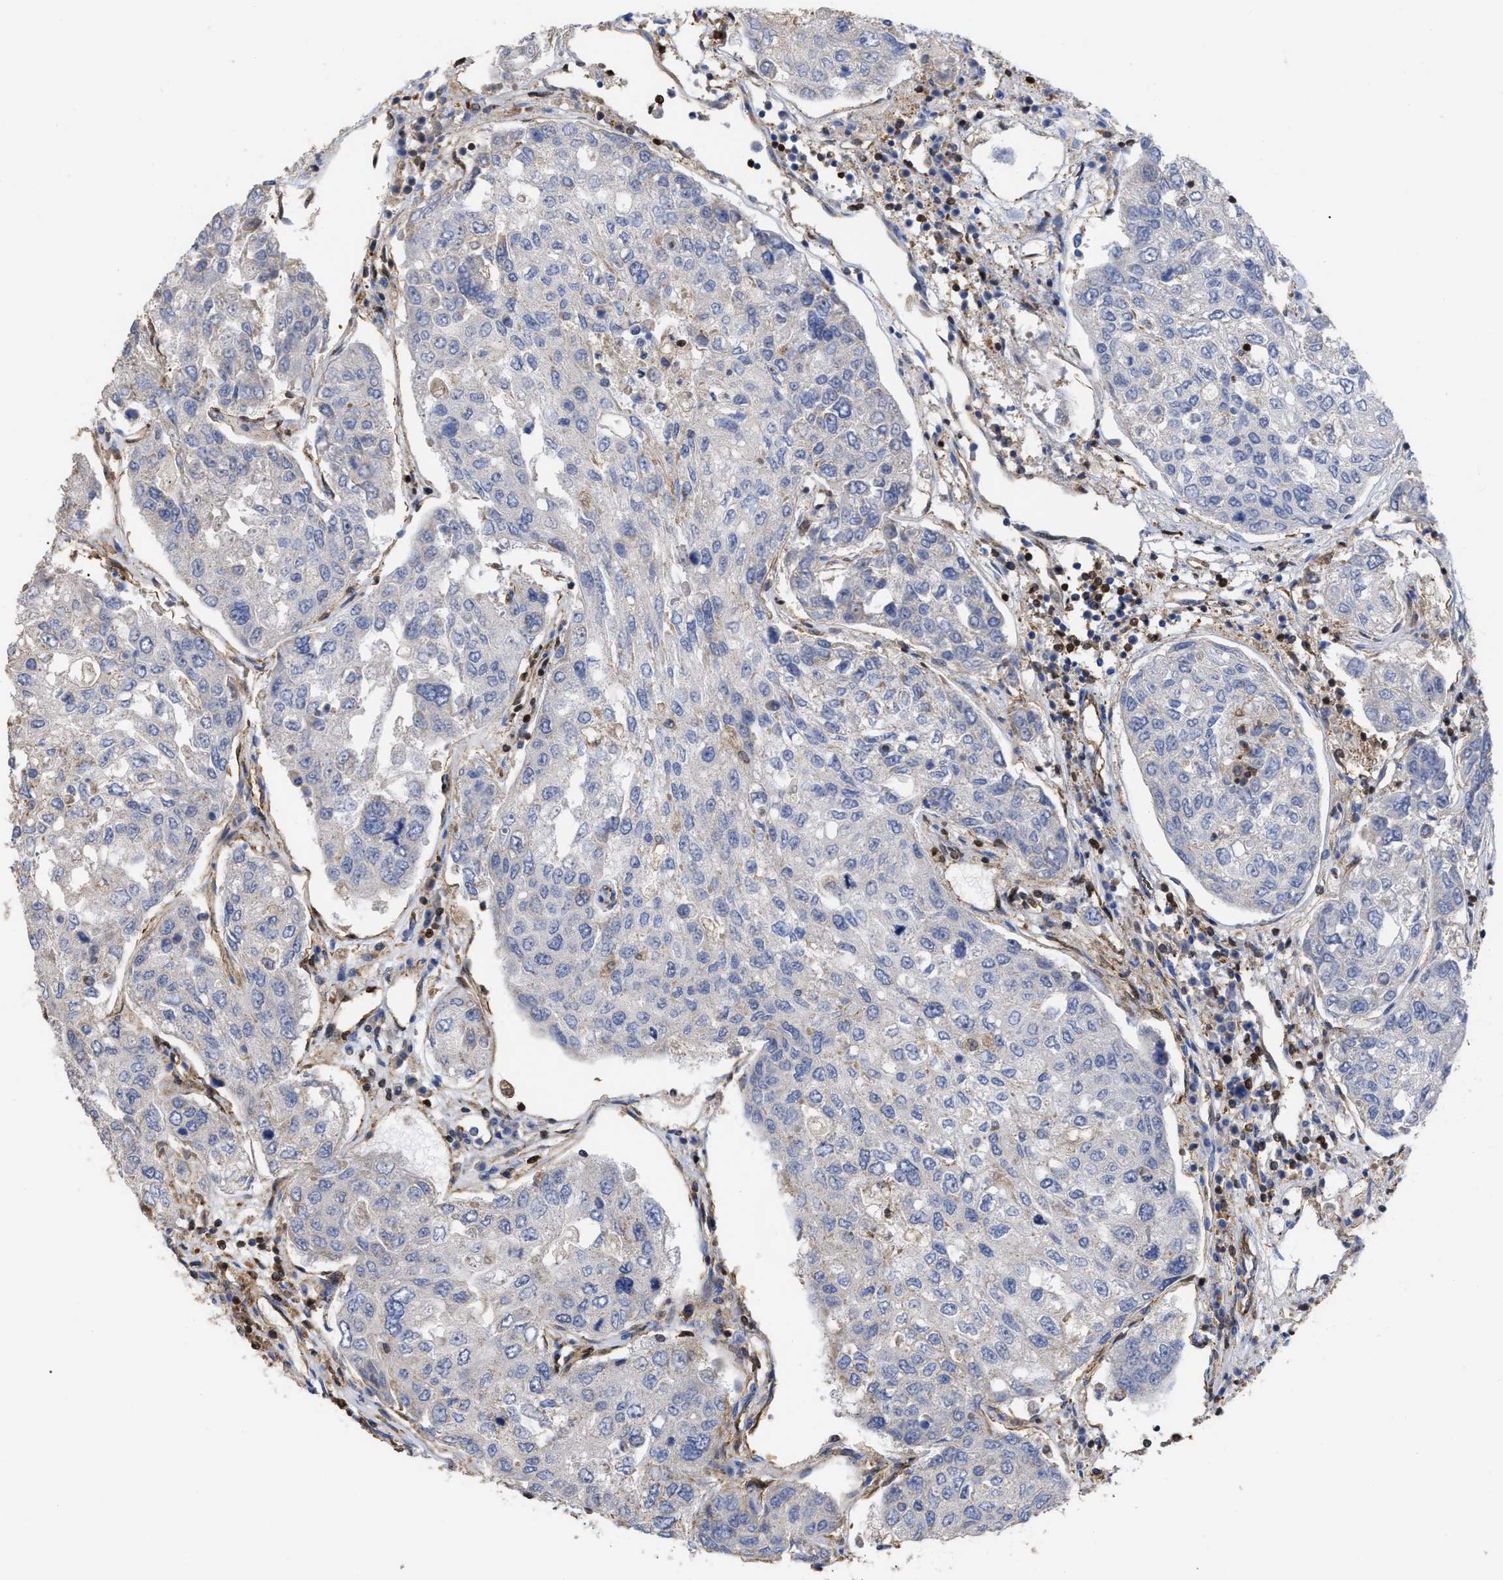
{"staining": {"intensity": "negative", "quantity": "none", "location": "none"}, "tissue": "urothelial cancer", "cell_type": "Tumor cells", "image_type": "cancer", "snomed": [{"axis": "morphology", "description": "Urothelial carcinoma, High grade"}, {"axis": "topography", "description": "Lymph node"}, {"axis": "topography", "description": "Urinary bladder"}], "caption": "Immunohistochemical staining of high-grade urothelial carcinoma exhibits no significant expression in tumor cells.", "gene": "GIMAP4", "patient": {"sex": "male", "age": 51}}